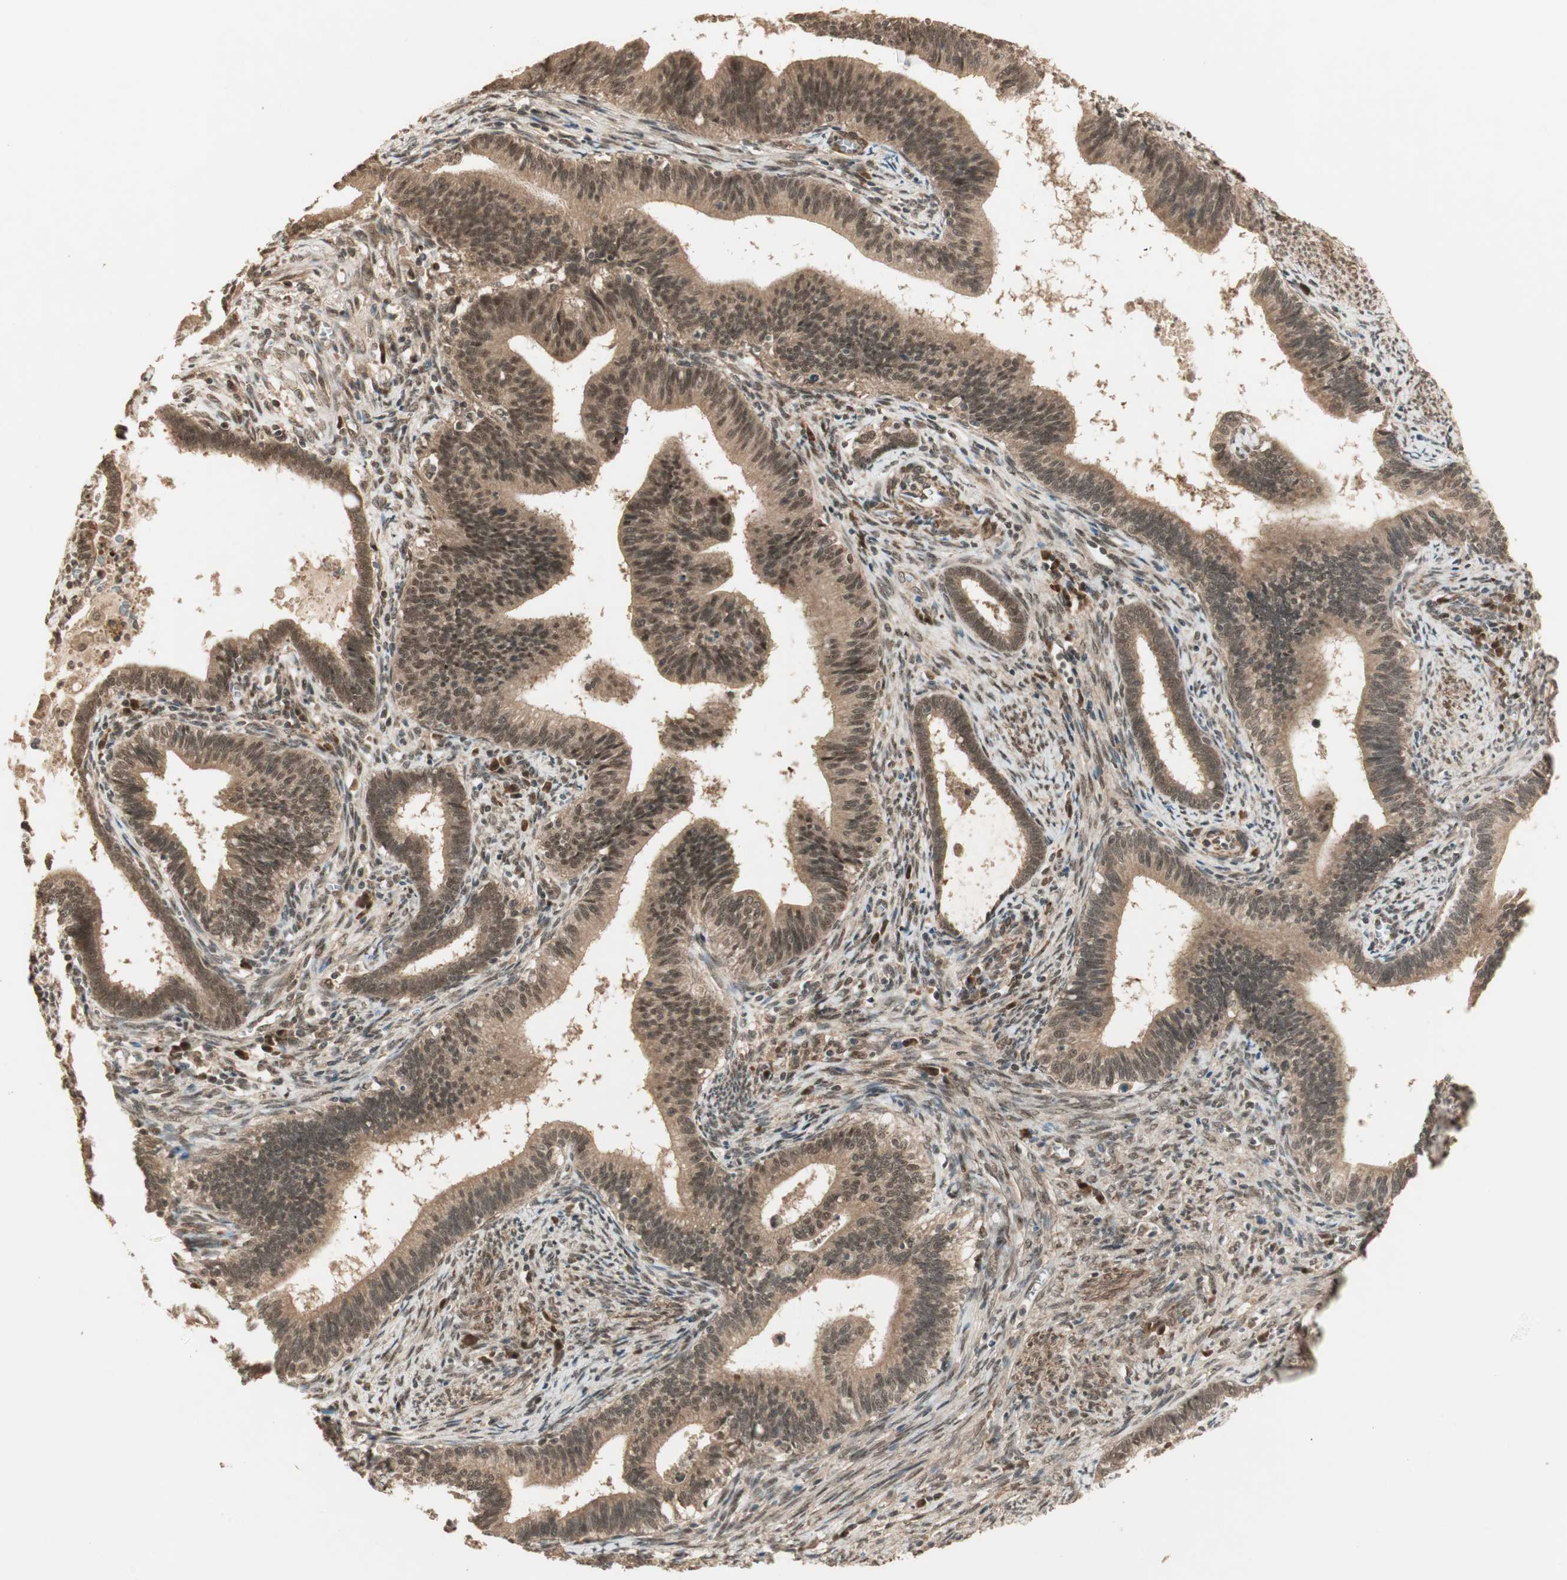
{"staining": {"intensity": "moderate", "quantity": ">75%", "location": "cytoplasmic/membranous,nuclear"}, "tissue": "cervical cancer", "cell_type": "Tumor cells", "image_type": "cancer", "snomed": [{"axis": "morphology", "description": "Adenocarcinoma, NOS"}, {"axis": "topography", "description": "Cervix"}], "caption": "Protein staining of cervical cancer (adenocarcinoma) tissue reveals moderate cytoplasmic/membranous and nuclear positivity in about >75% of tumor cells.", "gene": "ZSCAN31", "patient": {"sex": "female", "age": 44}}